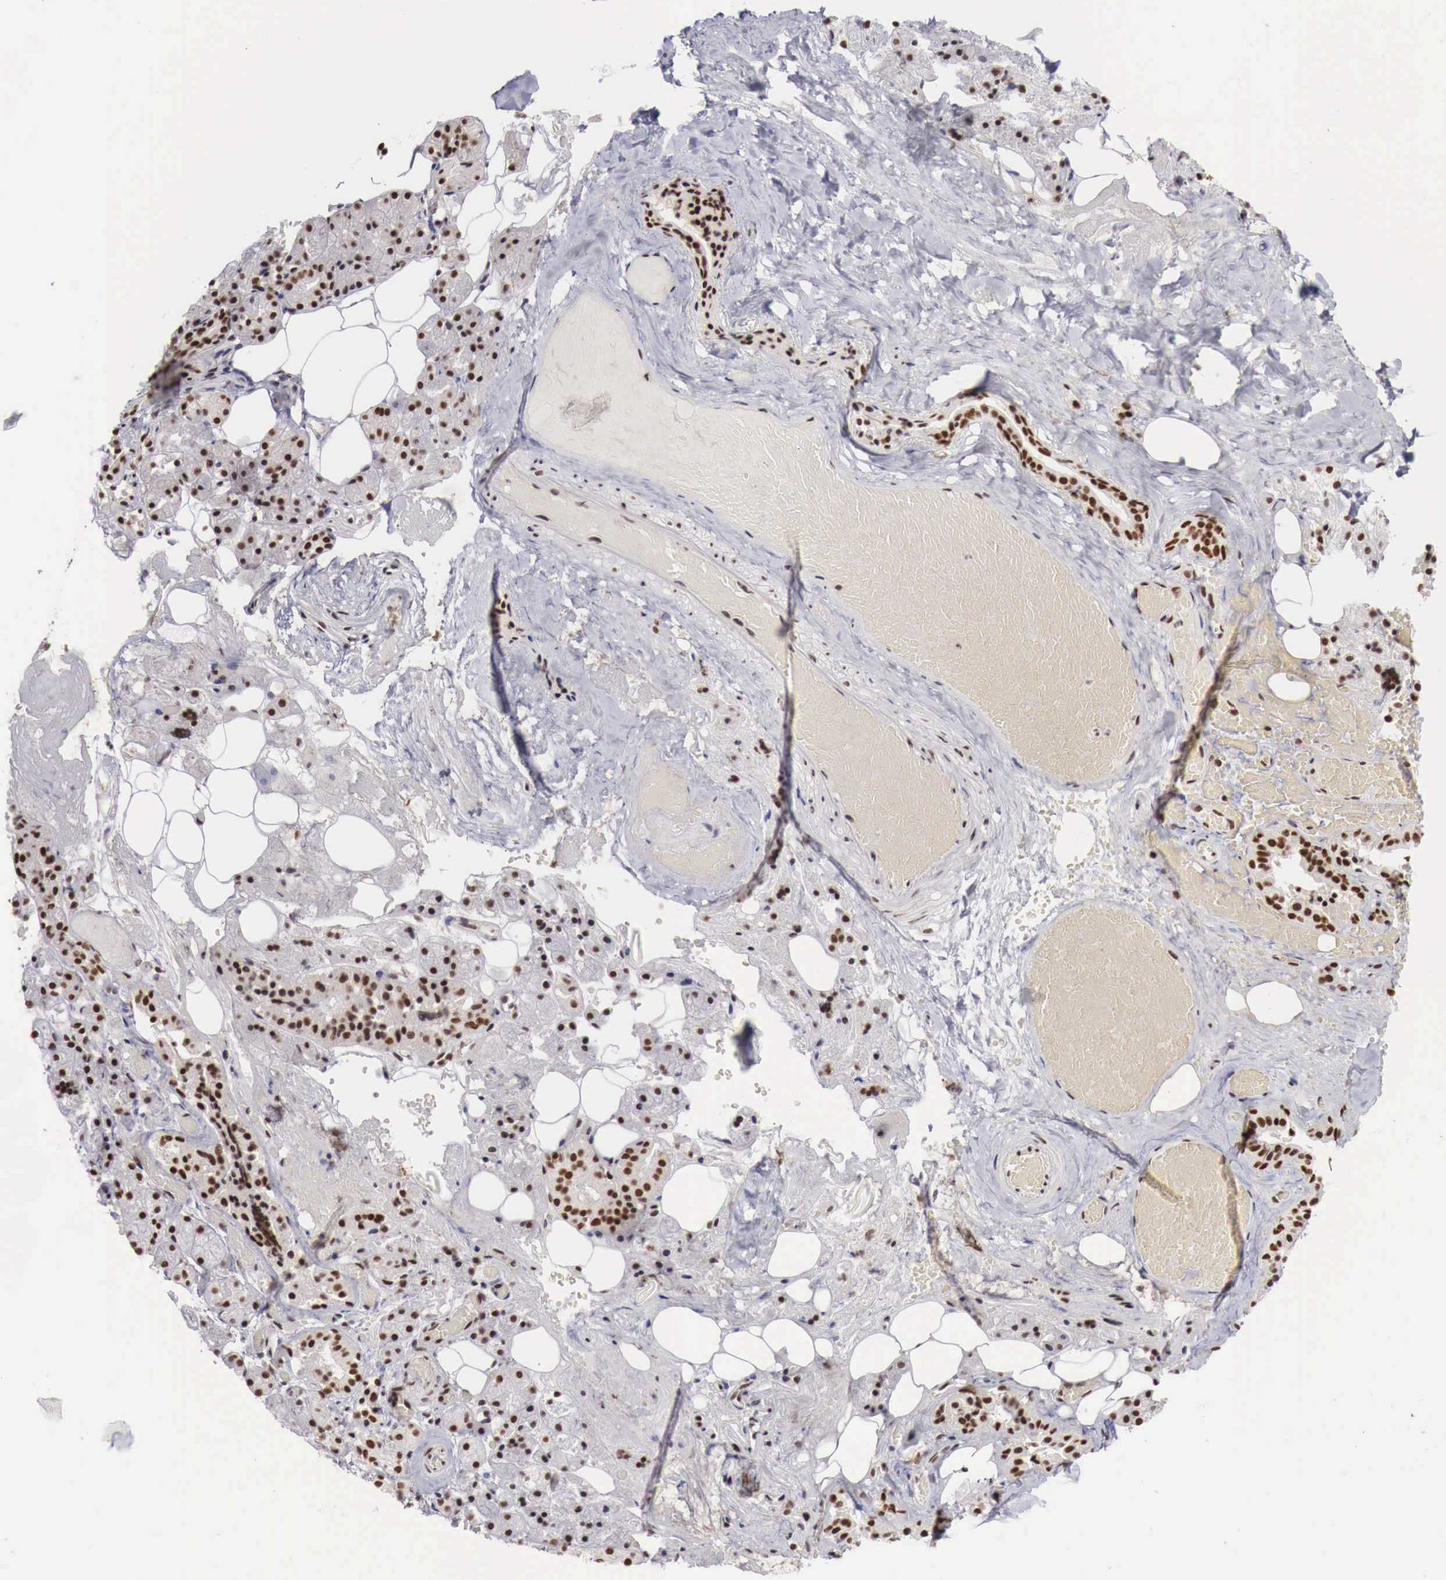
{"staining": {"intensity": "strong", "quantity": ">75%", "location": "nuclear"}, "tissue": "salivary gland", "cell_type": "Glandular cells", "image_type": "normal", "snomed": [{"axis": "morphology", "description": "Normal tissue, NOS"}, {"axis": "topography", "description": "Salivary gland"}], "caption": "This is an image of IHC staining of unremarkable salivary gland, which shows strong staining in the nuclear of glandular cells.", "gene": "PHF14", "patient": {"sex": "female", "age": 55}}